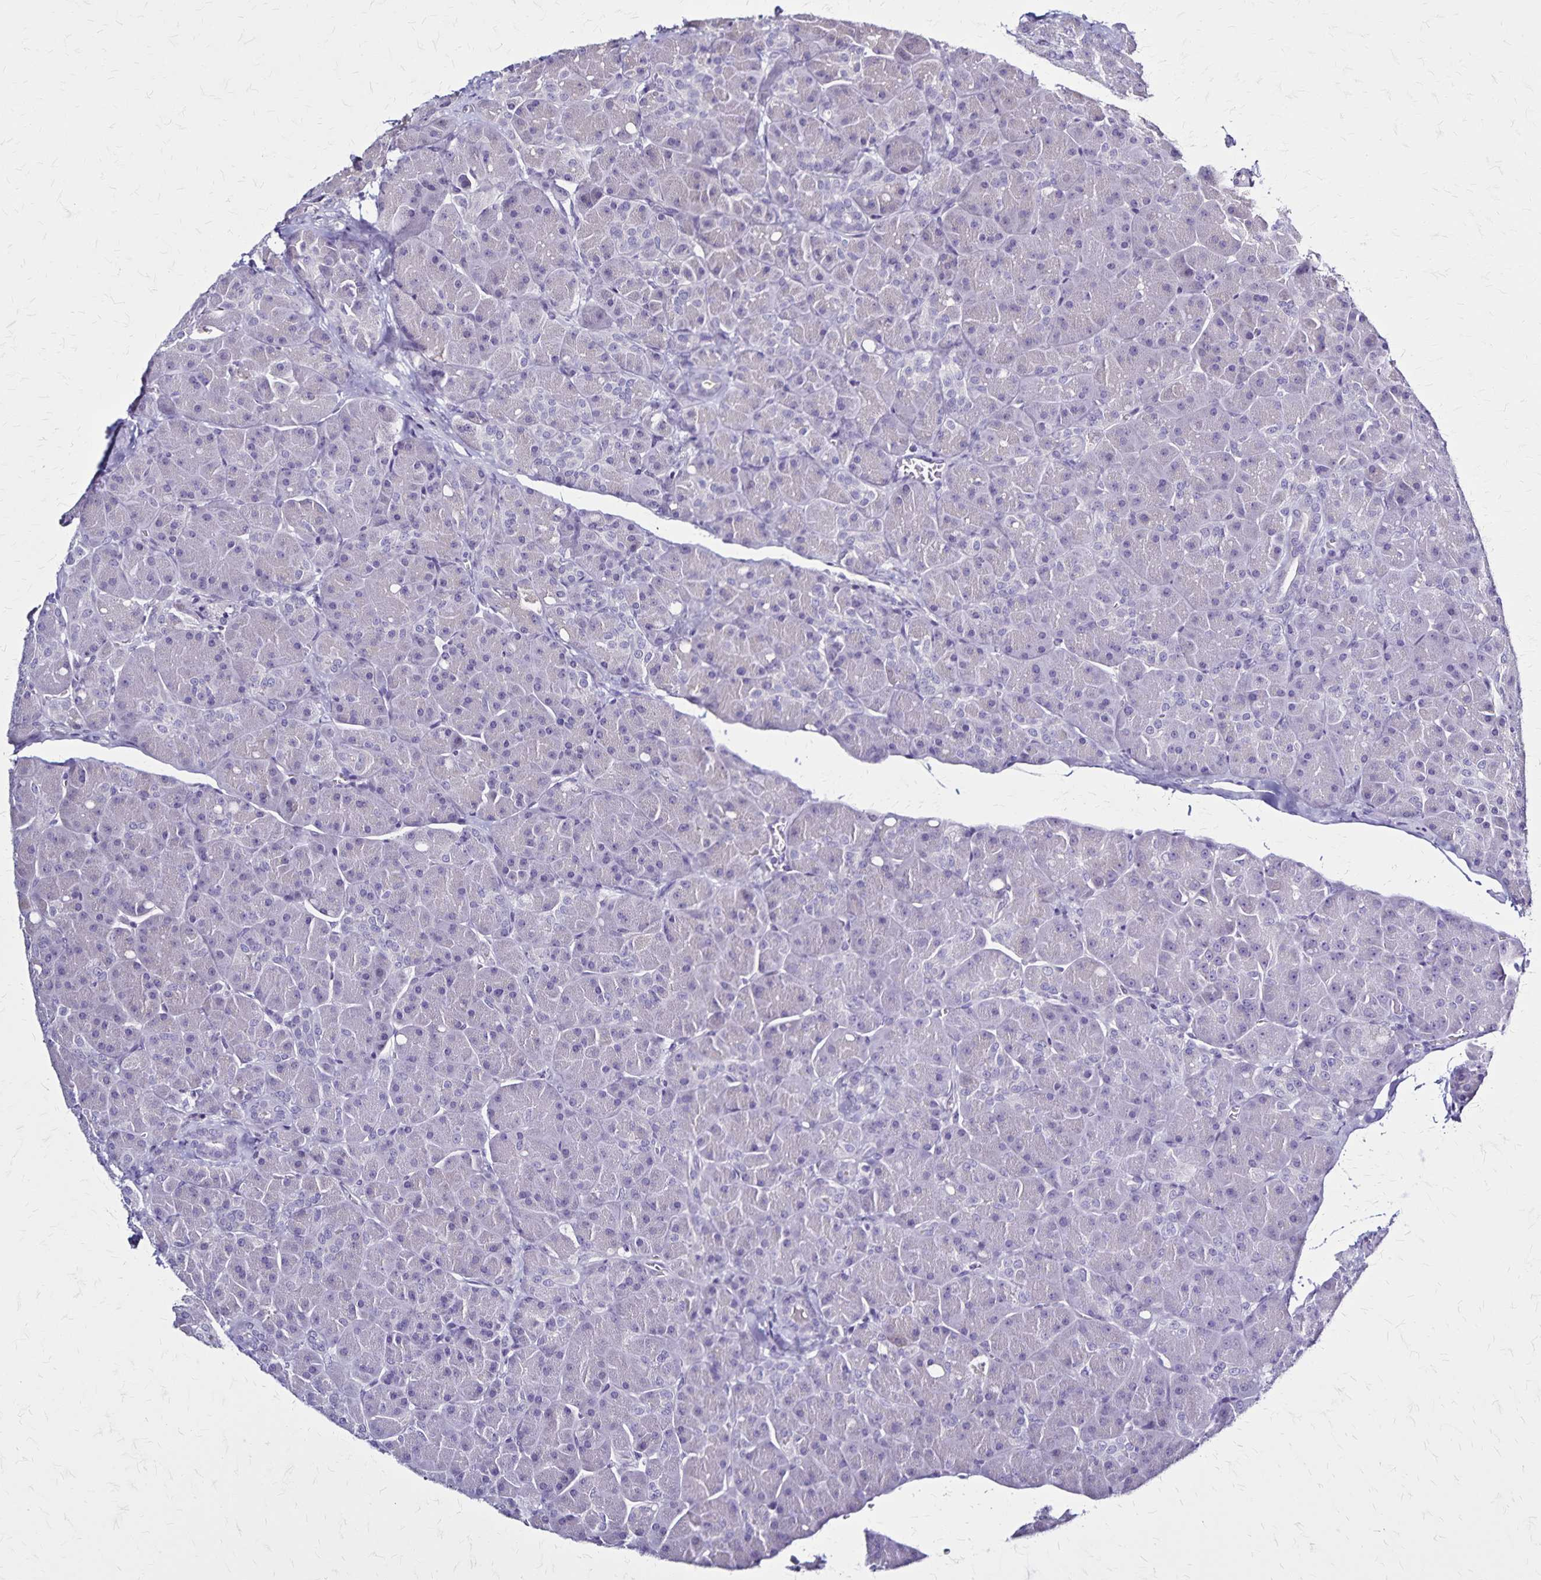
{"staining": {"intensity": "negative", "quantity": "none", "location": "none"}, "tissue": "pancreas", "cell_type": "Exocrine glandular cells", "image_type": "normal", "snomed": [{"axis": "morphology", "description": "Normal tissue, NOS"}, {"axis": "topography", "description": "Pancreas"}], "caption": "There is no significant staining in exocrine glandular cells of pancreas. (Brightfield microscopy of DAB (3,3'-diaminobenzidine) immunohistochemistry at high magnification).", "gene": "PLXNA4", "patient": {"sex": "male", "age": 55}}